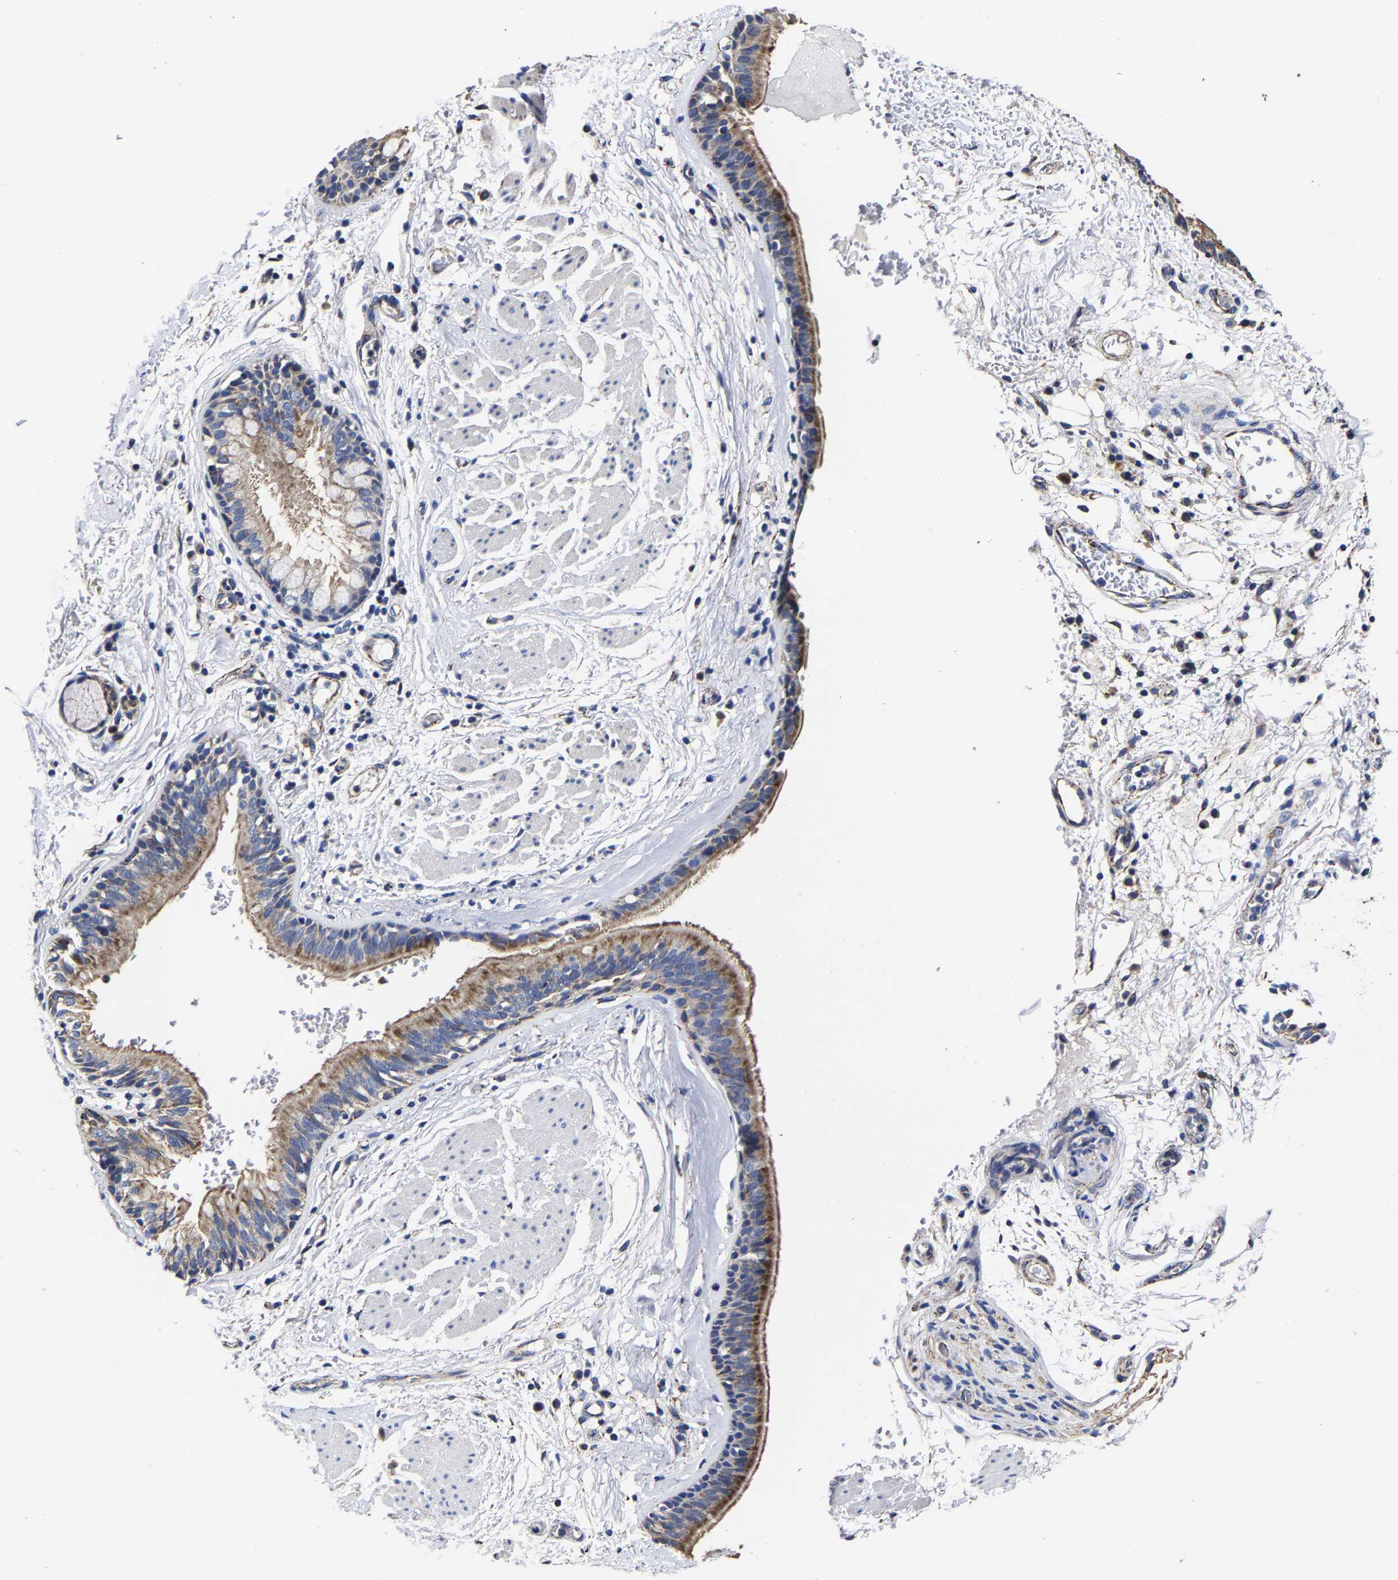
{"staining": {"intensity": "moderate", "quantity": ">75%", "location": "cytoplasmic/membranous"}, "tissue": "bronchus", "cell_type": "Respiratory epithelial cells", "image_type": "normal", "snomed": [{"axis": "morphology", "description": "Normal tissue, NOS"}, {"axis": "topography", "description": "Cartilage tissue"}], "caption": "A micrograph of human bronchus stained for a protein shows moderate cytoplasmic/membranous brown staining in respiratory epithelial cells.", "gene": "AASS", "patient": {"sex": "female", "age": 63}}